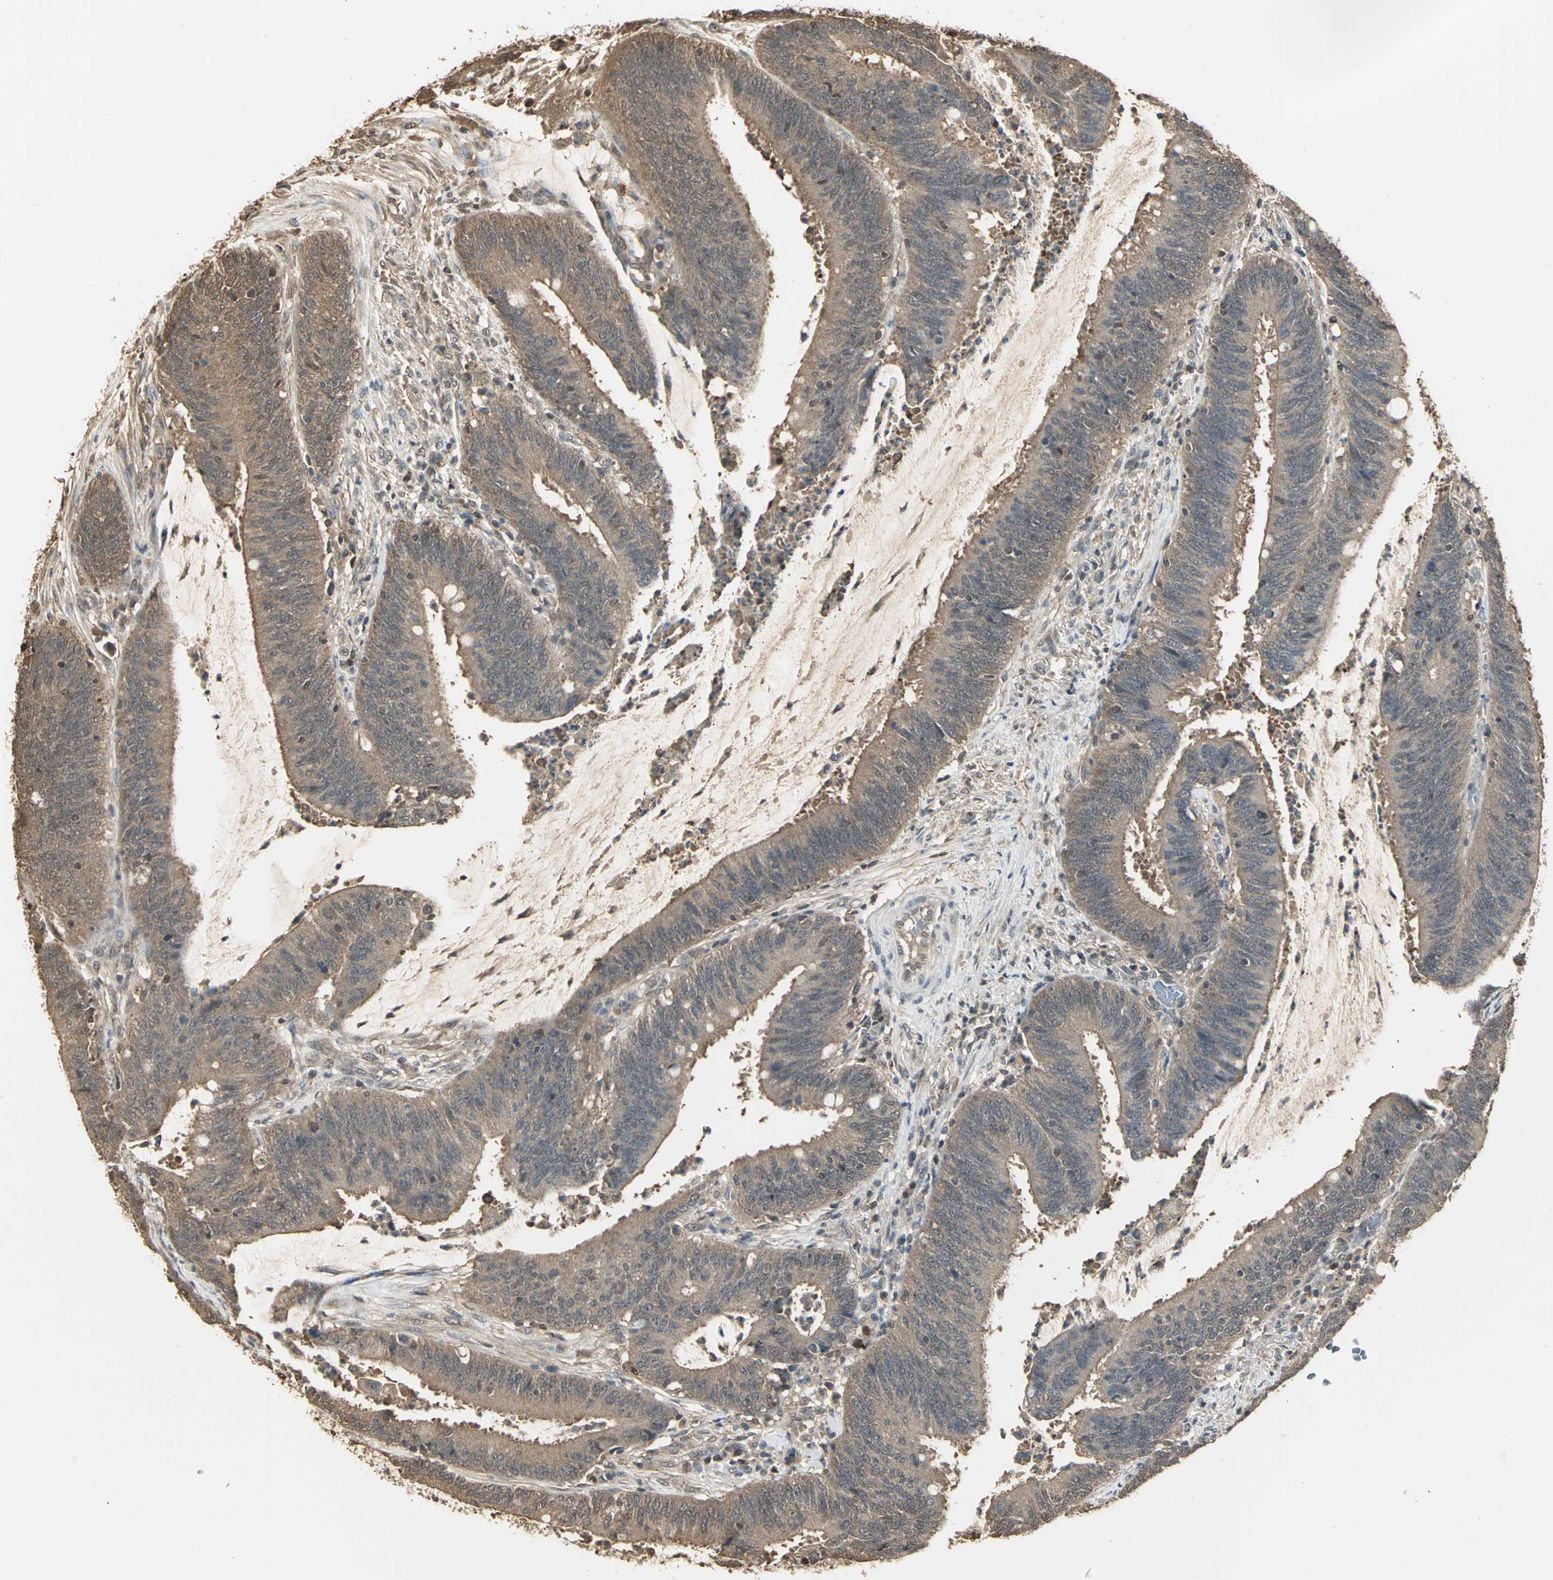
{"staining": {"intensity": "weak", "quantity": ">75%", "location": "cytoplasmic/membranous"}, "tissue": "colorectal cancer", "cell_type": "Tumor cells", "image_type": "cancer", "snomed": [{"axis": "morphology", "description": "Adenocarcinoma, NOS"}, {"axis": "topography", "description": "Rectum"}], "caption": "Immunohistochemical staining of adenocarcinoma (colorectal) exhibits low levels of weak cytoplasmic/membranous expression in about >75% of tumor cells.", "gene": "PARK7", "patient": {"sex": "female", "age": 66}}